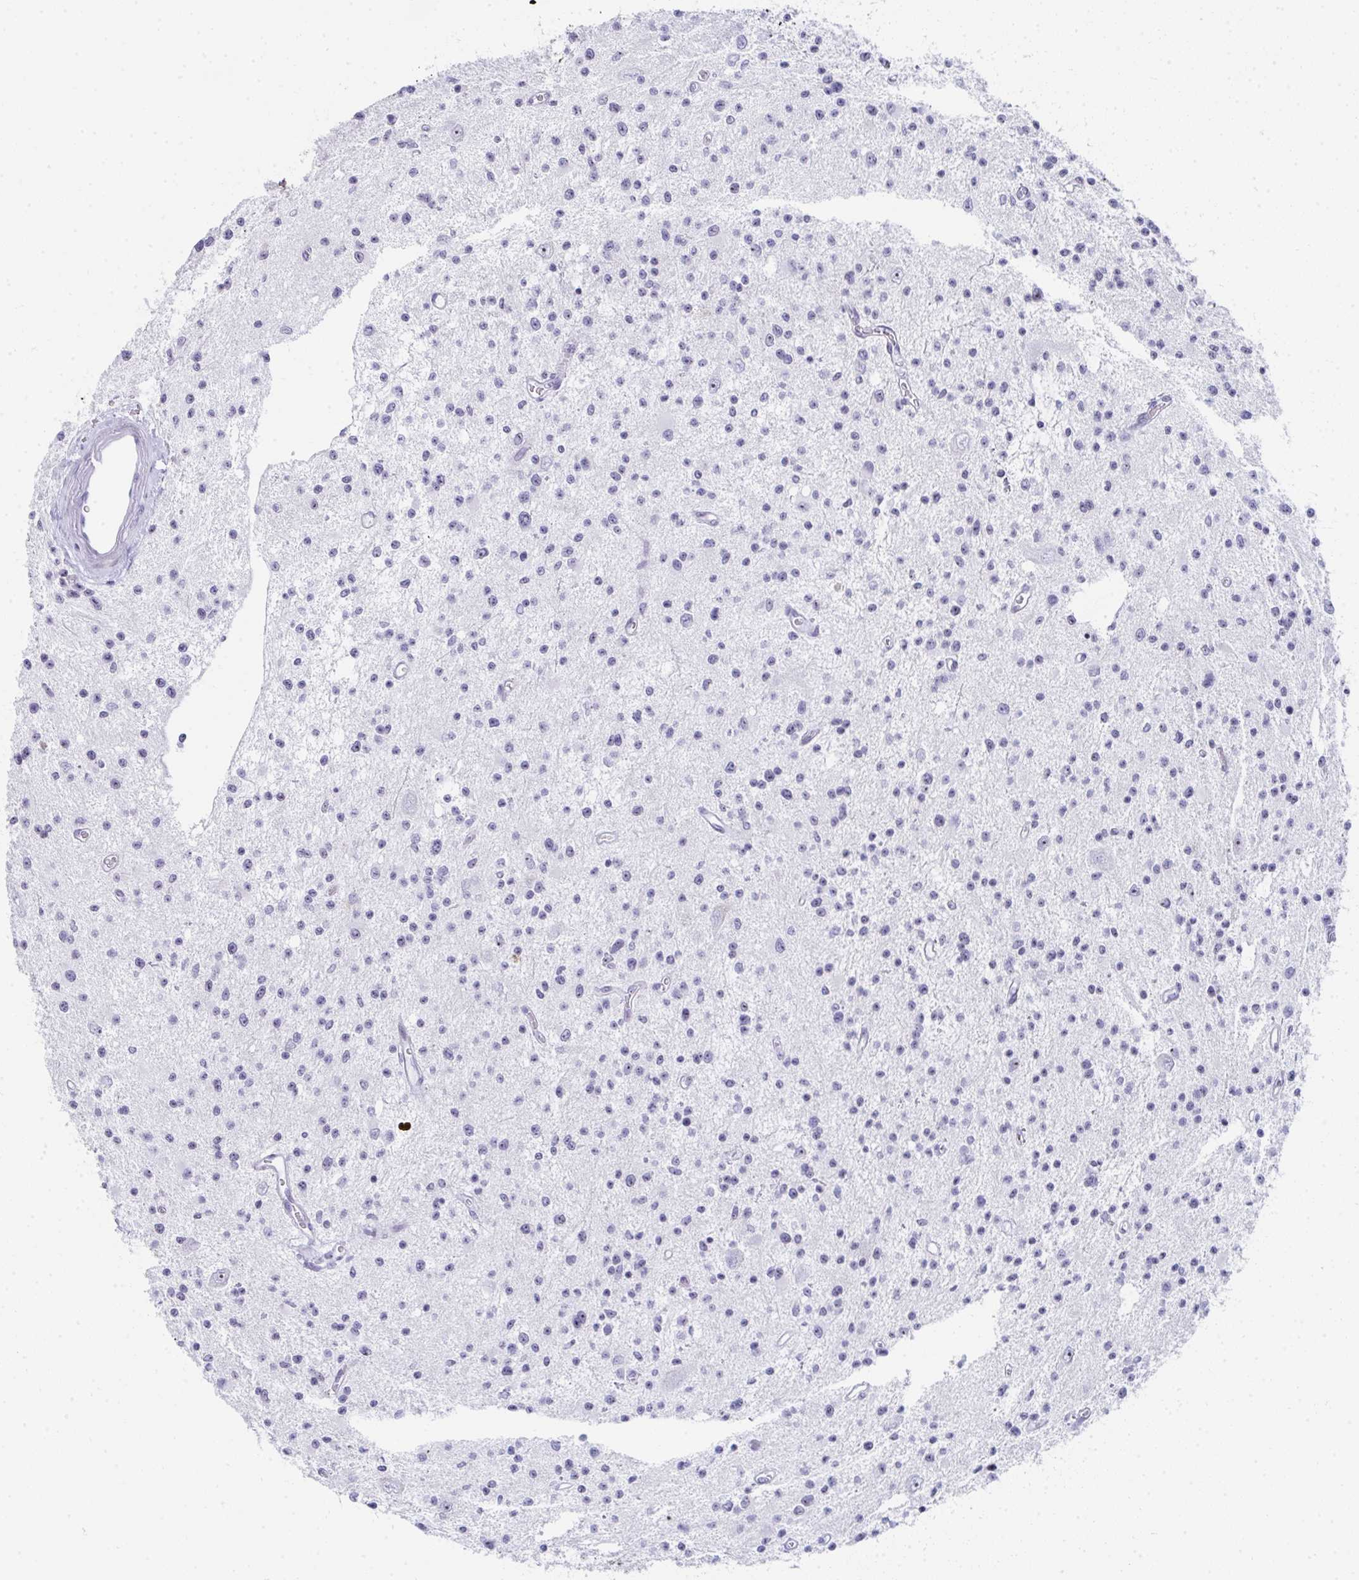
{"staining": {"intensity": "negative", "quantity": "none", "location": "none"}, "tissue": "glioma", "cell_type": "Tumor cells", "image_type": "cancer", "snomed": [{"axis": "morphology", "description": "Glioma, malignant, Low grade"}, {"axis": "topography", "description": "Brain"}], "caption": "Immunohistochemistry (IHC) histopathology image of neoplastic tissue: glioma stained with DAB reveals no significant protein positivity in tumor cells. (DAB (3,3'-diaminobenzidine) immunohistochemistry (IHC), high magnification).", "gene": "NOP10", "patient": {"sex": "male", "age": 43}}